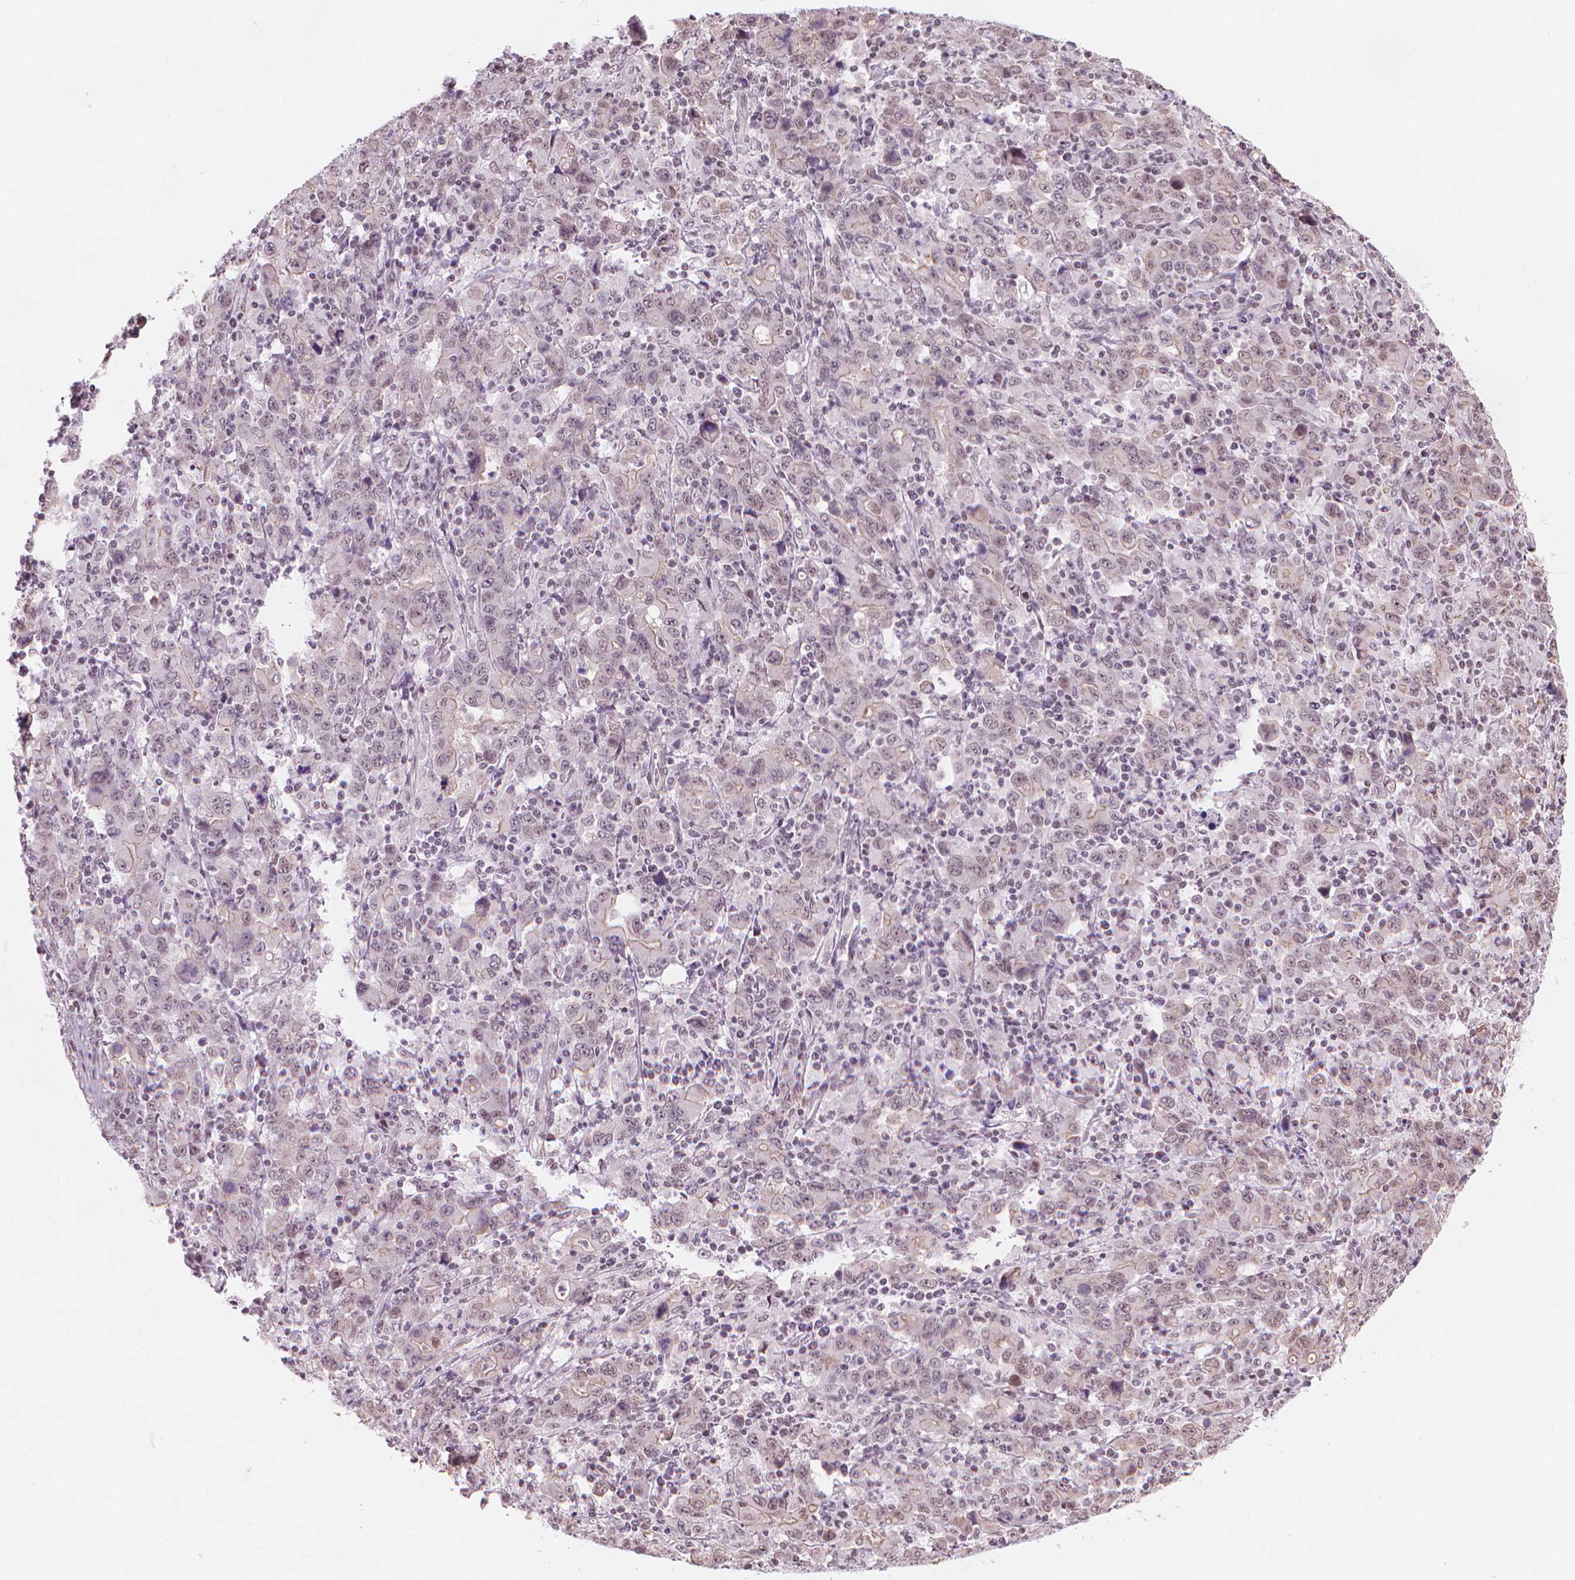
{"staining": {"intensity": "weak", "quantity": "<25%", "location": "nuclear"}, "tissue": "stomach cancer", "cell_type": "Tumor cells", "image_type": "cancer", "snomed": [{"axis": "morphology", "description": "Adenocarcinoma, NOS"}, {"axis": "topography", "description": "Stomach, upper"}], "caption": "Tumor cells are negative for brown protein staining in adenocarcinoma (stomach).", "gene": "HOXD4", "patient": {"sex": "male", "age": 69}}